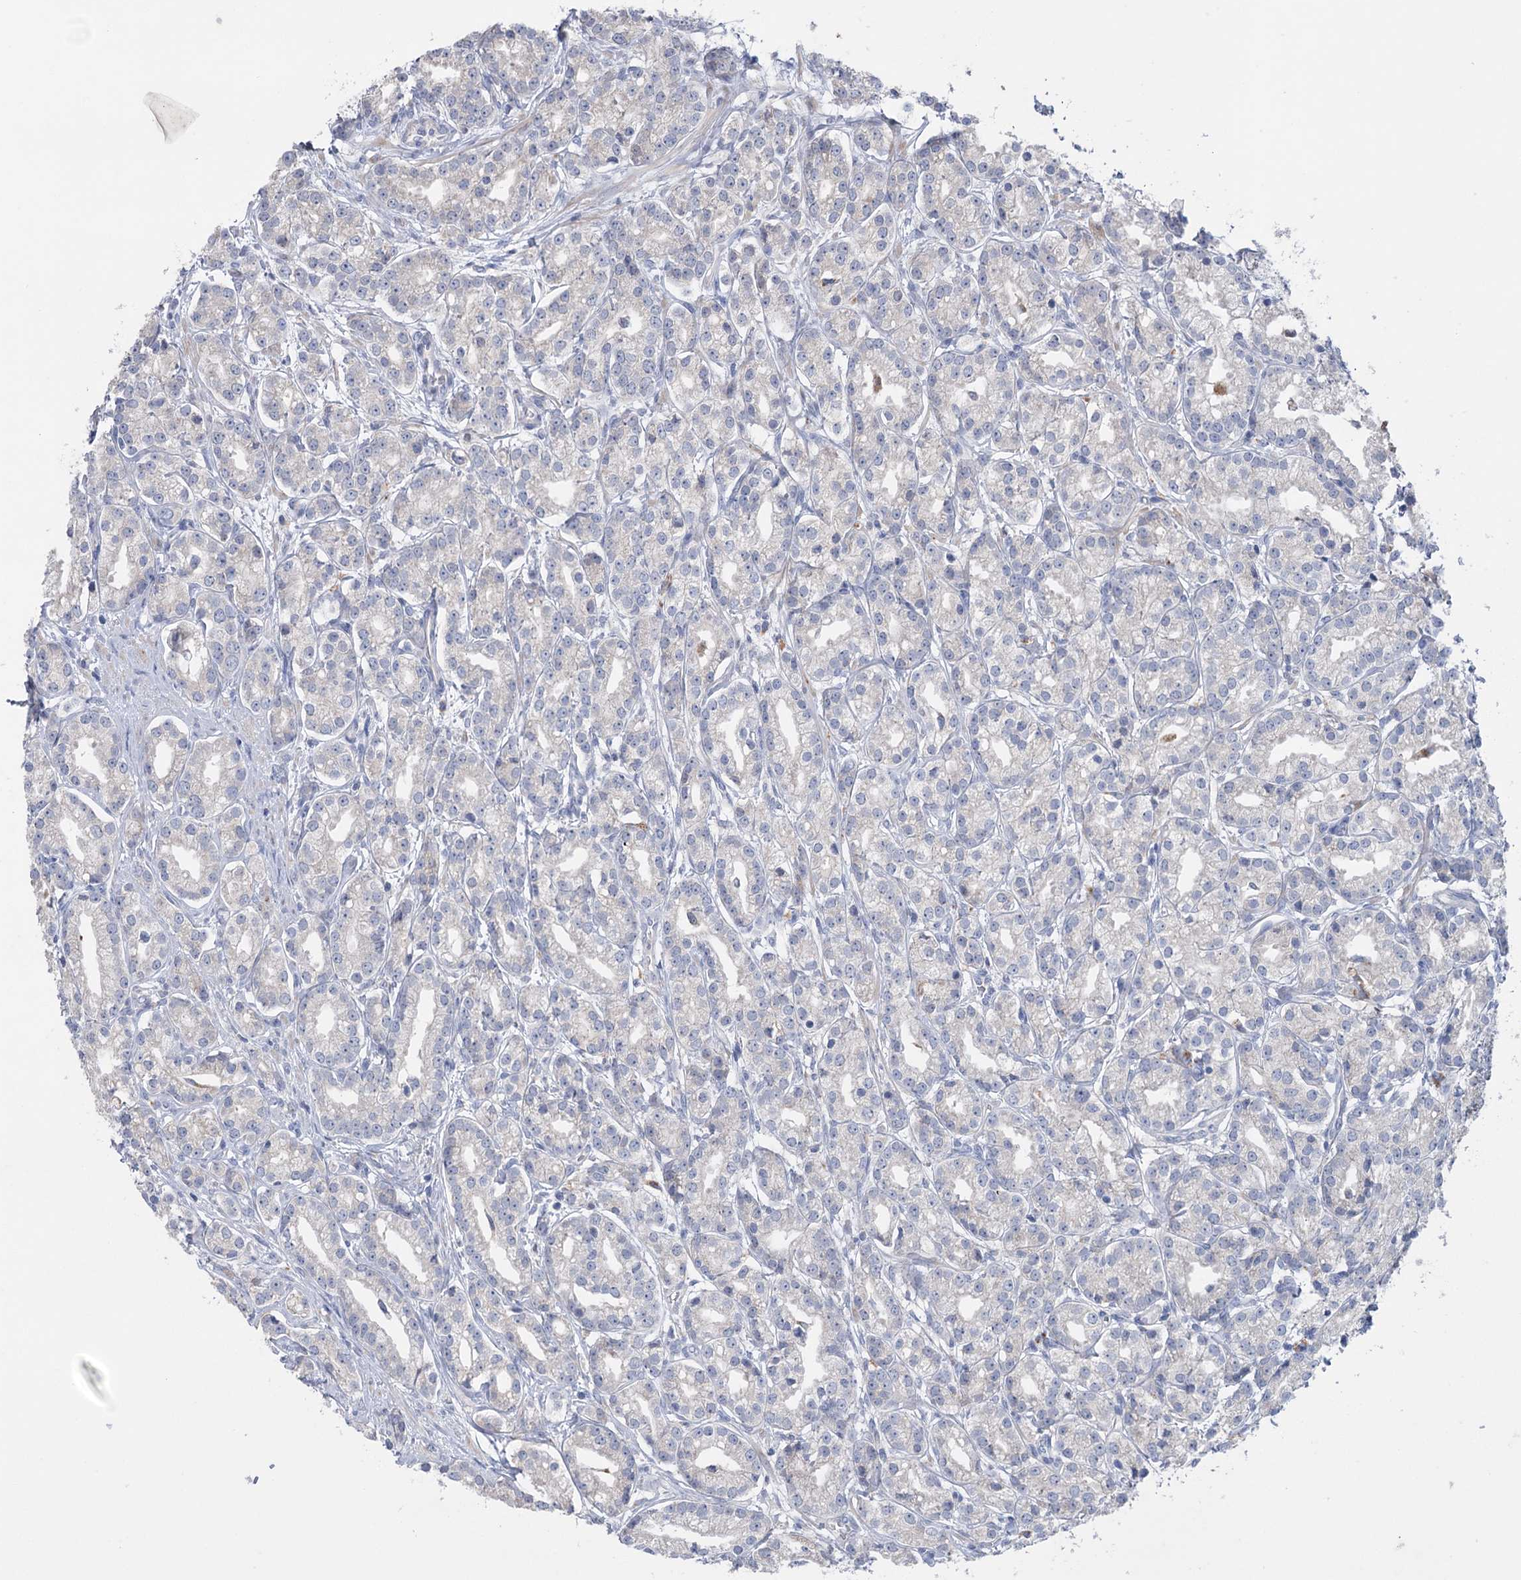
{"staining": {"intensity": "negative", "quantity": "none", "location": "none"}, "tissue": "prostate cancer", "cell_type": "Tumor cells", "image_type": "cancer", "snomed": [{"axis": "morphology", "description": "Adenocarcinoma, High grade"}, {"axis": "topography", "description": "Prostate"}], "caption": "Immunohistochemical staining of high-grade adenocarcinoma (prostate) demonstrates no significant staining in tumor cells. Brightfield microscopy of immunohistochemistry stained with DAB (brown) and hematoxylin (blue), captured at high magnification.", "gene": "MTCH2", "patient": {"sex": "male", "age": 69}}